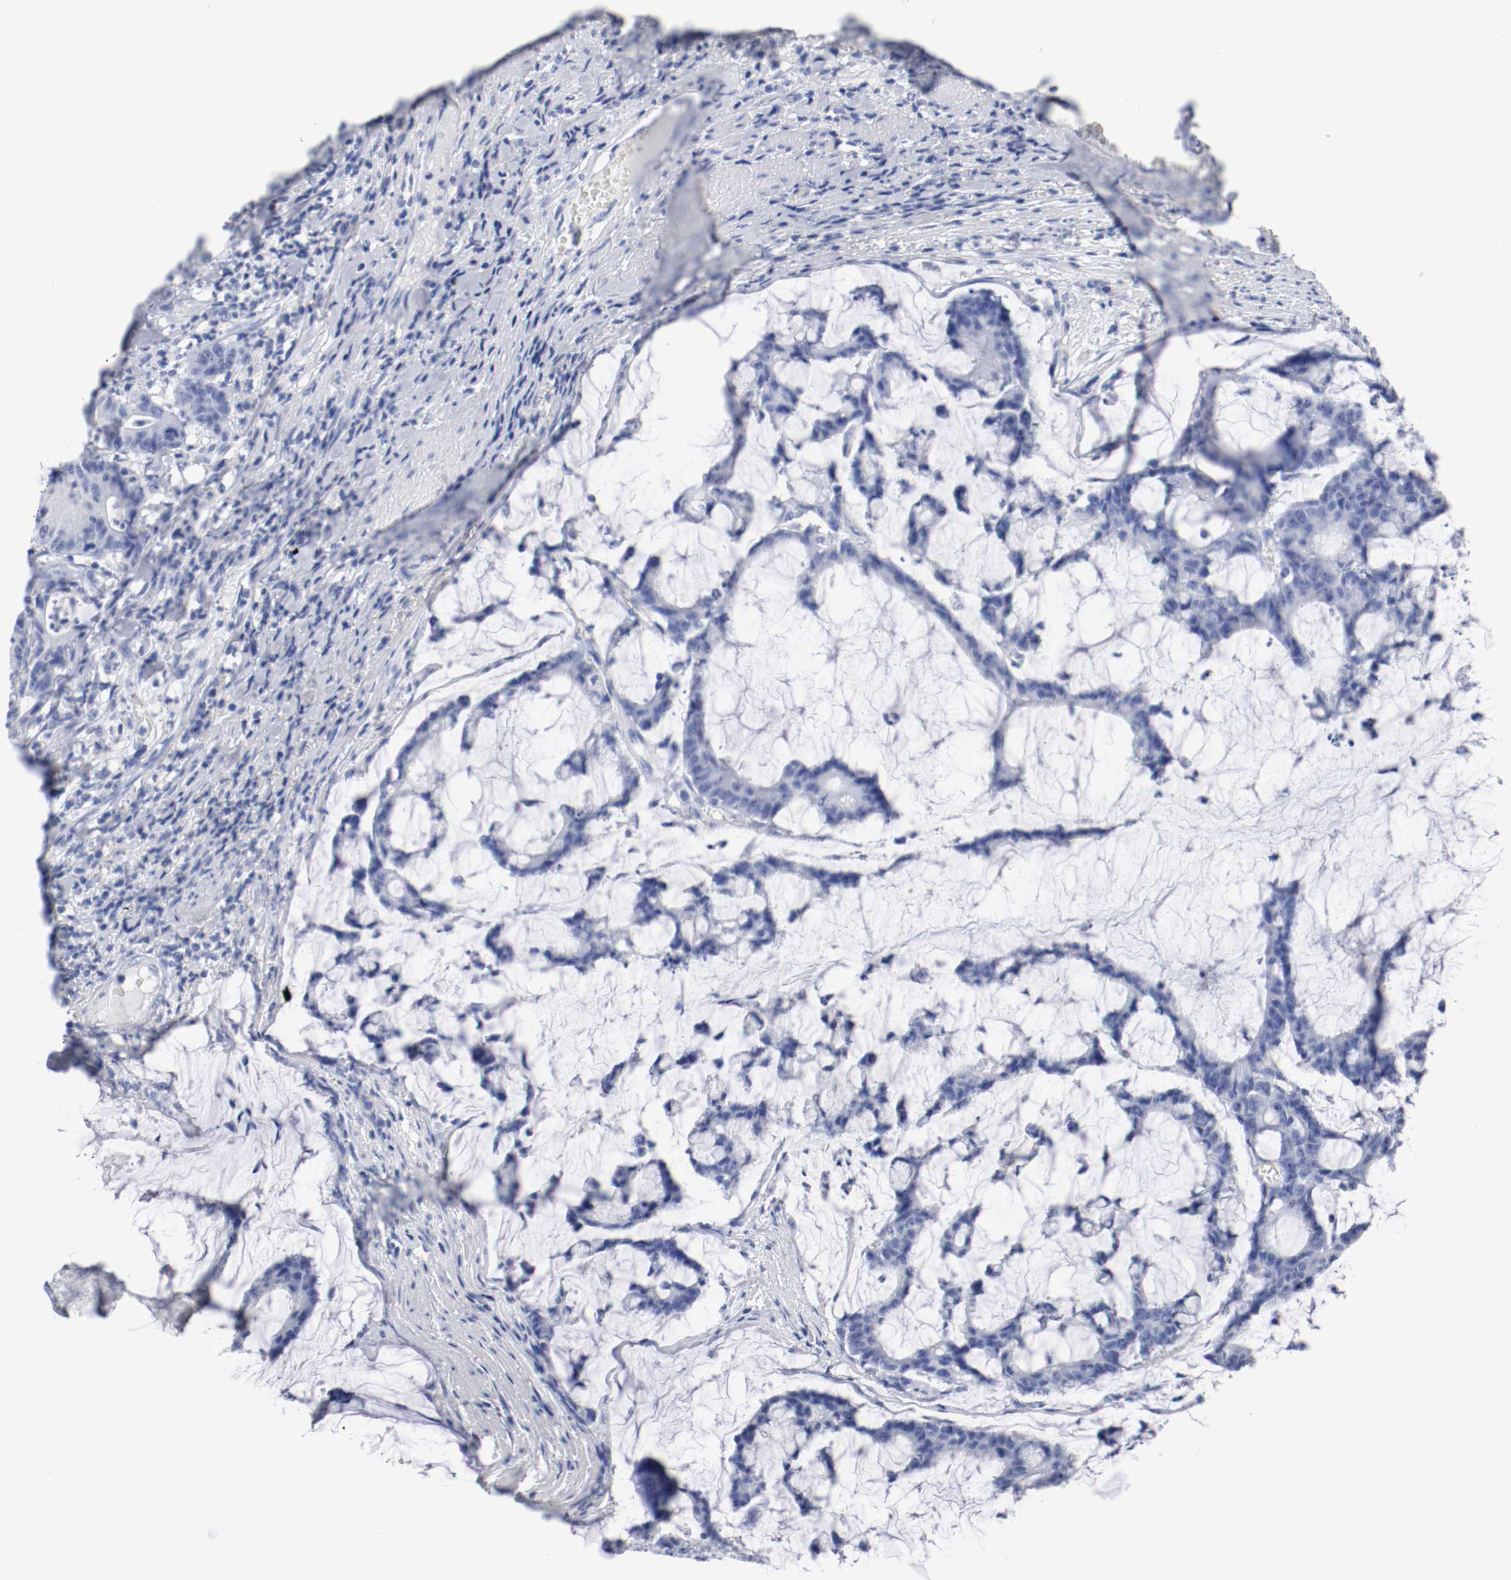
{"staining": {"intensity": "negative", "quantity": "none", "location": "none"}, "tissue": "colorectal cancer", "cell_type": "Tumor cells", "image_type": "cancer", "snomed": [{"axis": "morphology", "description": "Adenocarcinoma, NOS"}, {"axis": "topography", "description": "Colon"}], "caption": "Tumor cells show no significant protein positivity in colorectal cancer (adenocarcinoma).", "gene": "GAD1", "patient": {"sex": "female", "age": 84}}